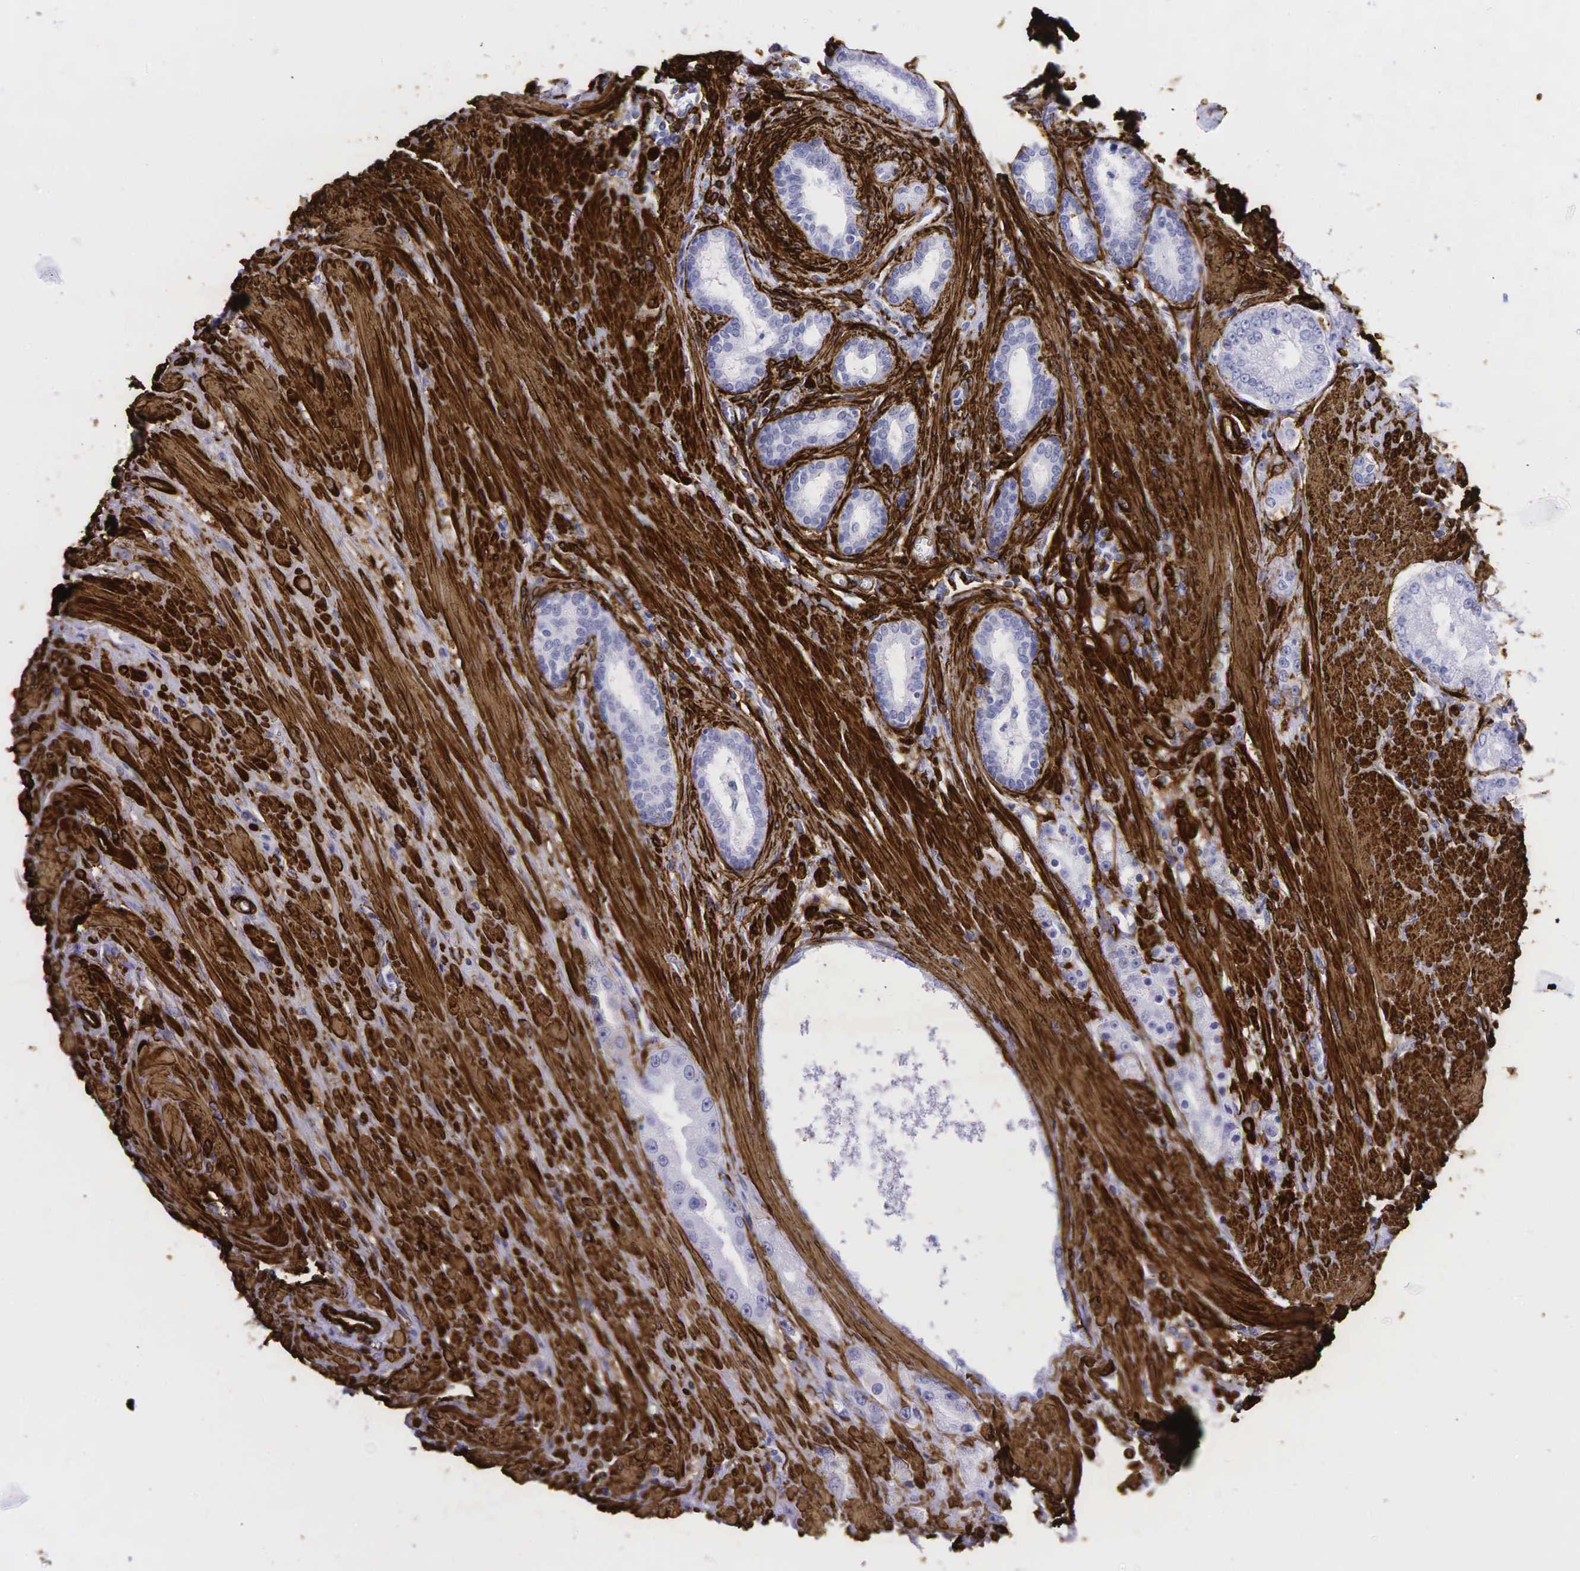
{"staining": {"intensity": "negative", "quantity": "none", "location": "none"}, "tissue": "prostate cancer", "cell_type": "Tumor cells", "image_type": "cancer", "snomed": [{"axis": "morphology", "description": "Adenocarcinoma, Medium grade"}, {"axis": "topography", "description": "Prostate"}], "caption": "Immunohistochemical staining of human prostate cancer exhibits no significant staining in tumor cells.", "gene": "ACTA2", "patient": {"sex": "male", "age": 72}}